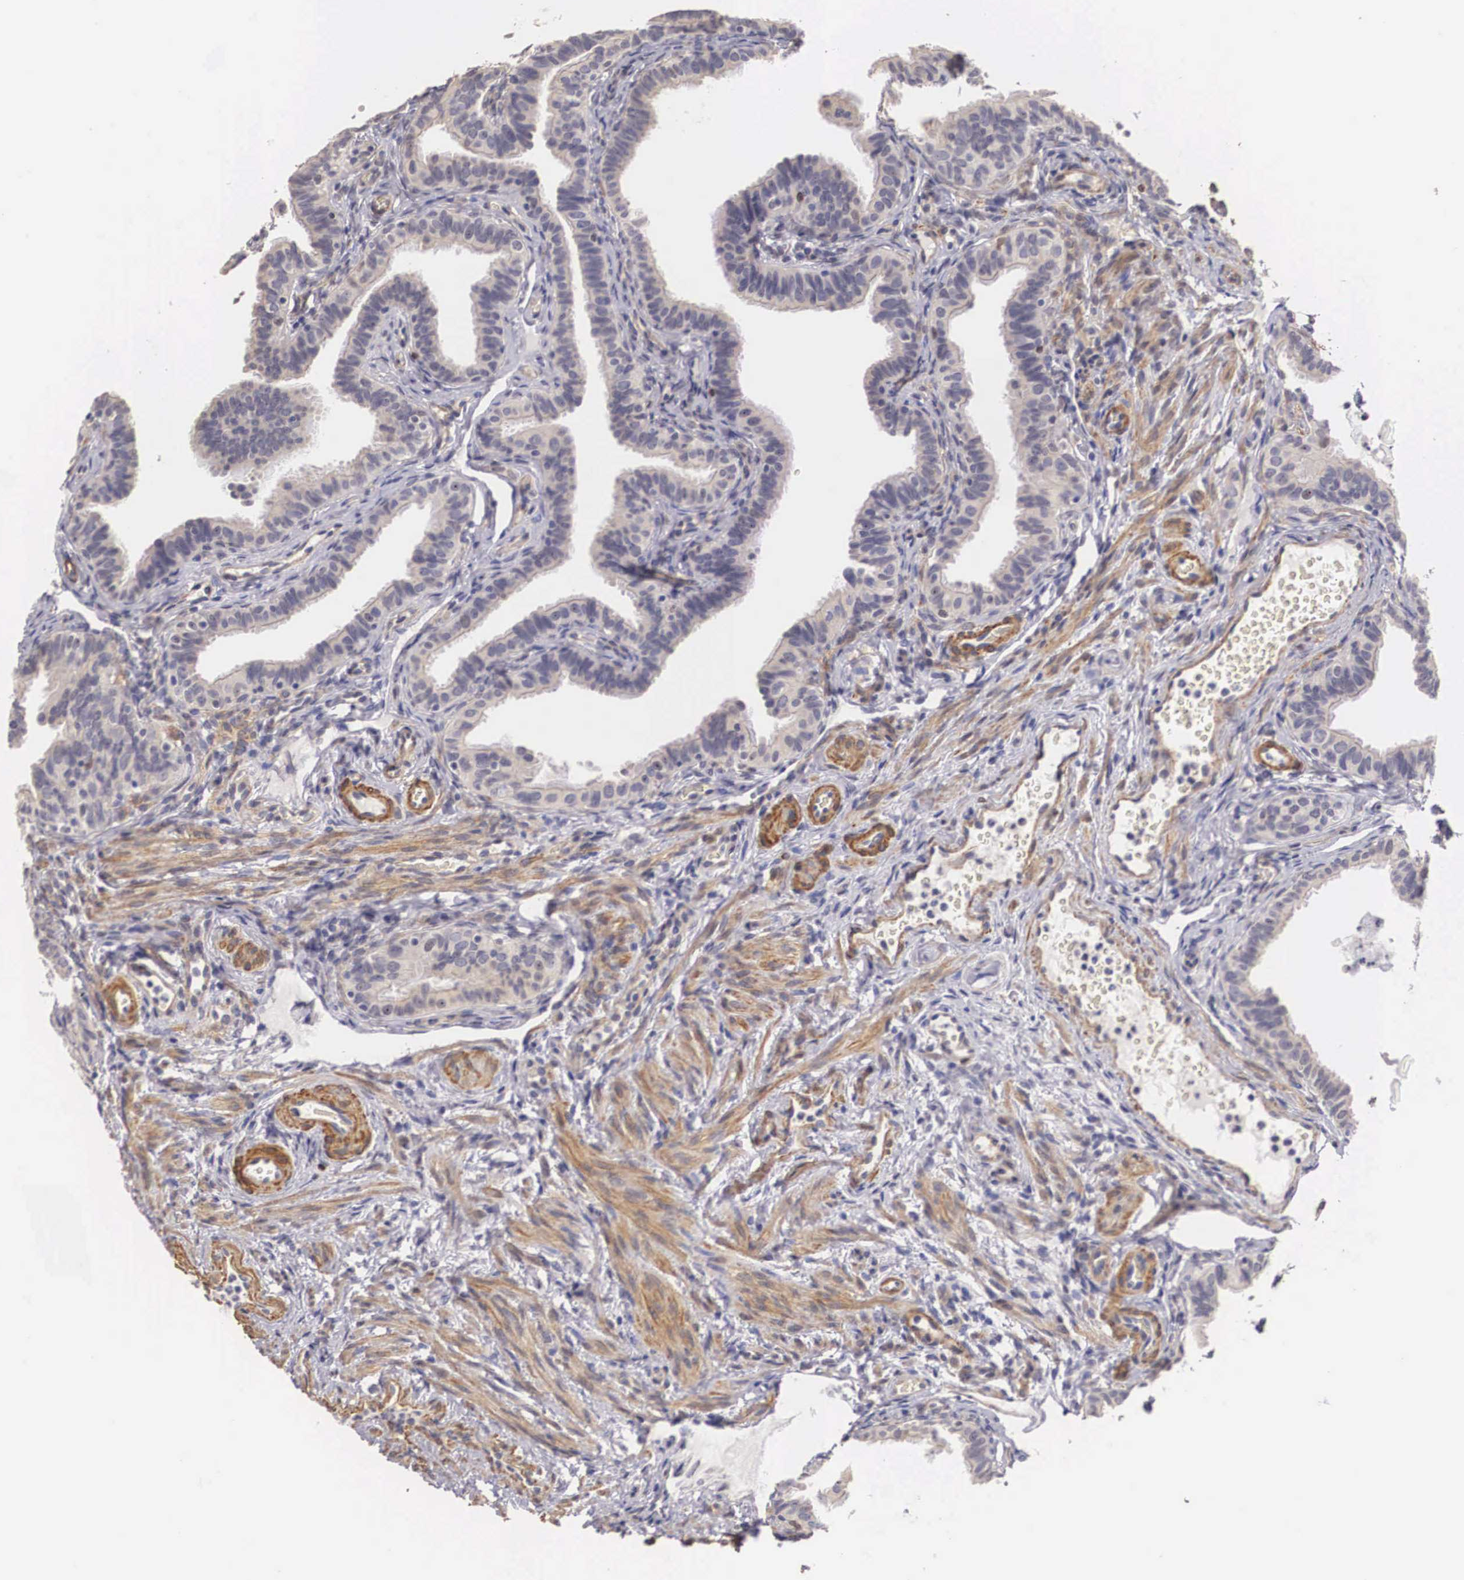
{"staining": {"intensity": "negative", "quantity": "none", "location": "none"}, "tissue": "fallopian tube", "cell_type": "Glandular cells", "image_type": "normal", "snomed": [{"axis": "morphology", "description": "Normal tissue, NOS"}, {"axis": "topography", "description": "Fallopian tube"}], "caption": "High power microscopy micrograph of an immunohistochemistry (IHC) histopathology image of normal fallopian tube, revealing no significant positivity in glandular cells.", "gene": "ENOX2", "patient": {"sex": "female", "age": 38}}